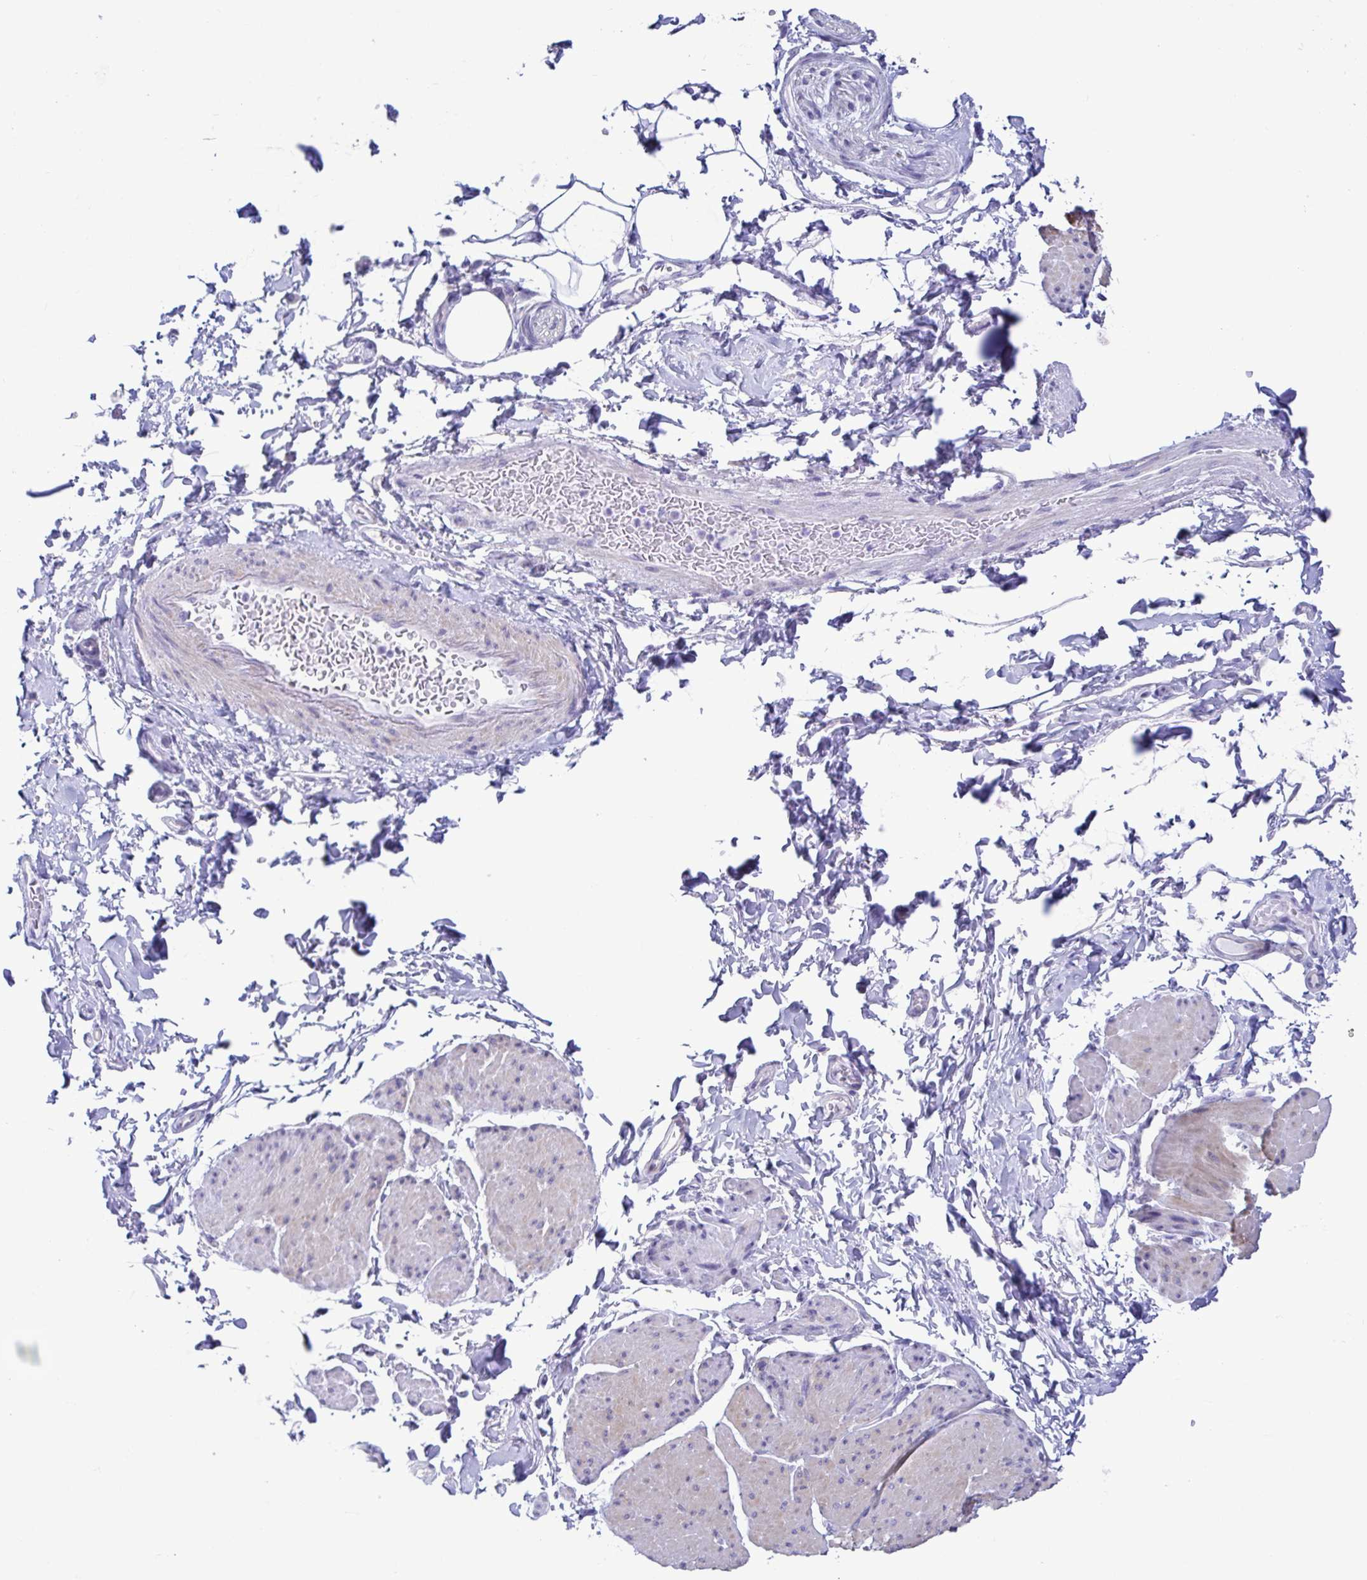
{"staining": {"intensity": "negative", "quantity": "none", "location": "none"}, "tissue": "adipose tissue", "cell_type": "Adipocytes", "image_type": "normal", "snomed": [{"axis": "morphology", "description": "Normal tissue, NOS"}, {"axis": "topography", "description": "Urinary bladder"}, {"axis": "topography", "description": "Peripheral nerve tissue"}], "caption": "Adipocytes are negative for protein expression in unremarkable human adipose tissue. Brightfield microscopy of IHC stained with DAB (3,3'-diaminobenzidine) (brown) and hematoxylin (blue), captured at high magnification.", "gene": "TNNI2", "patient": {"sex": "female", "age": 60}}